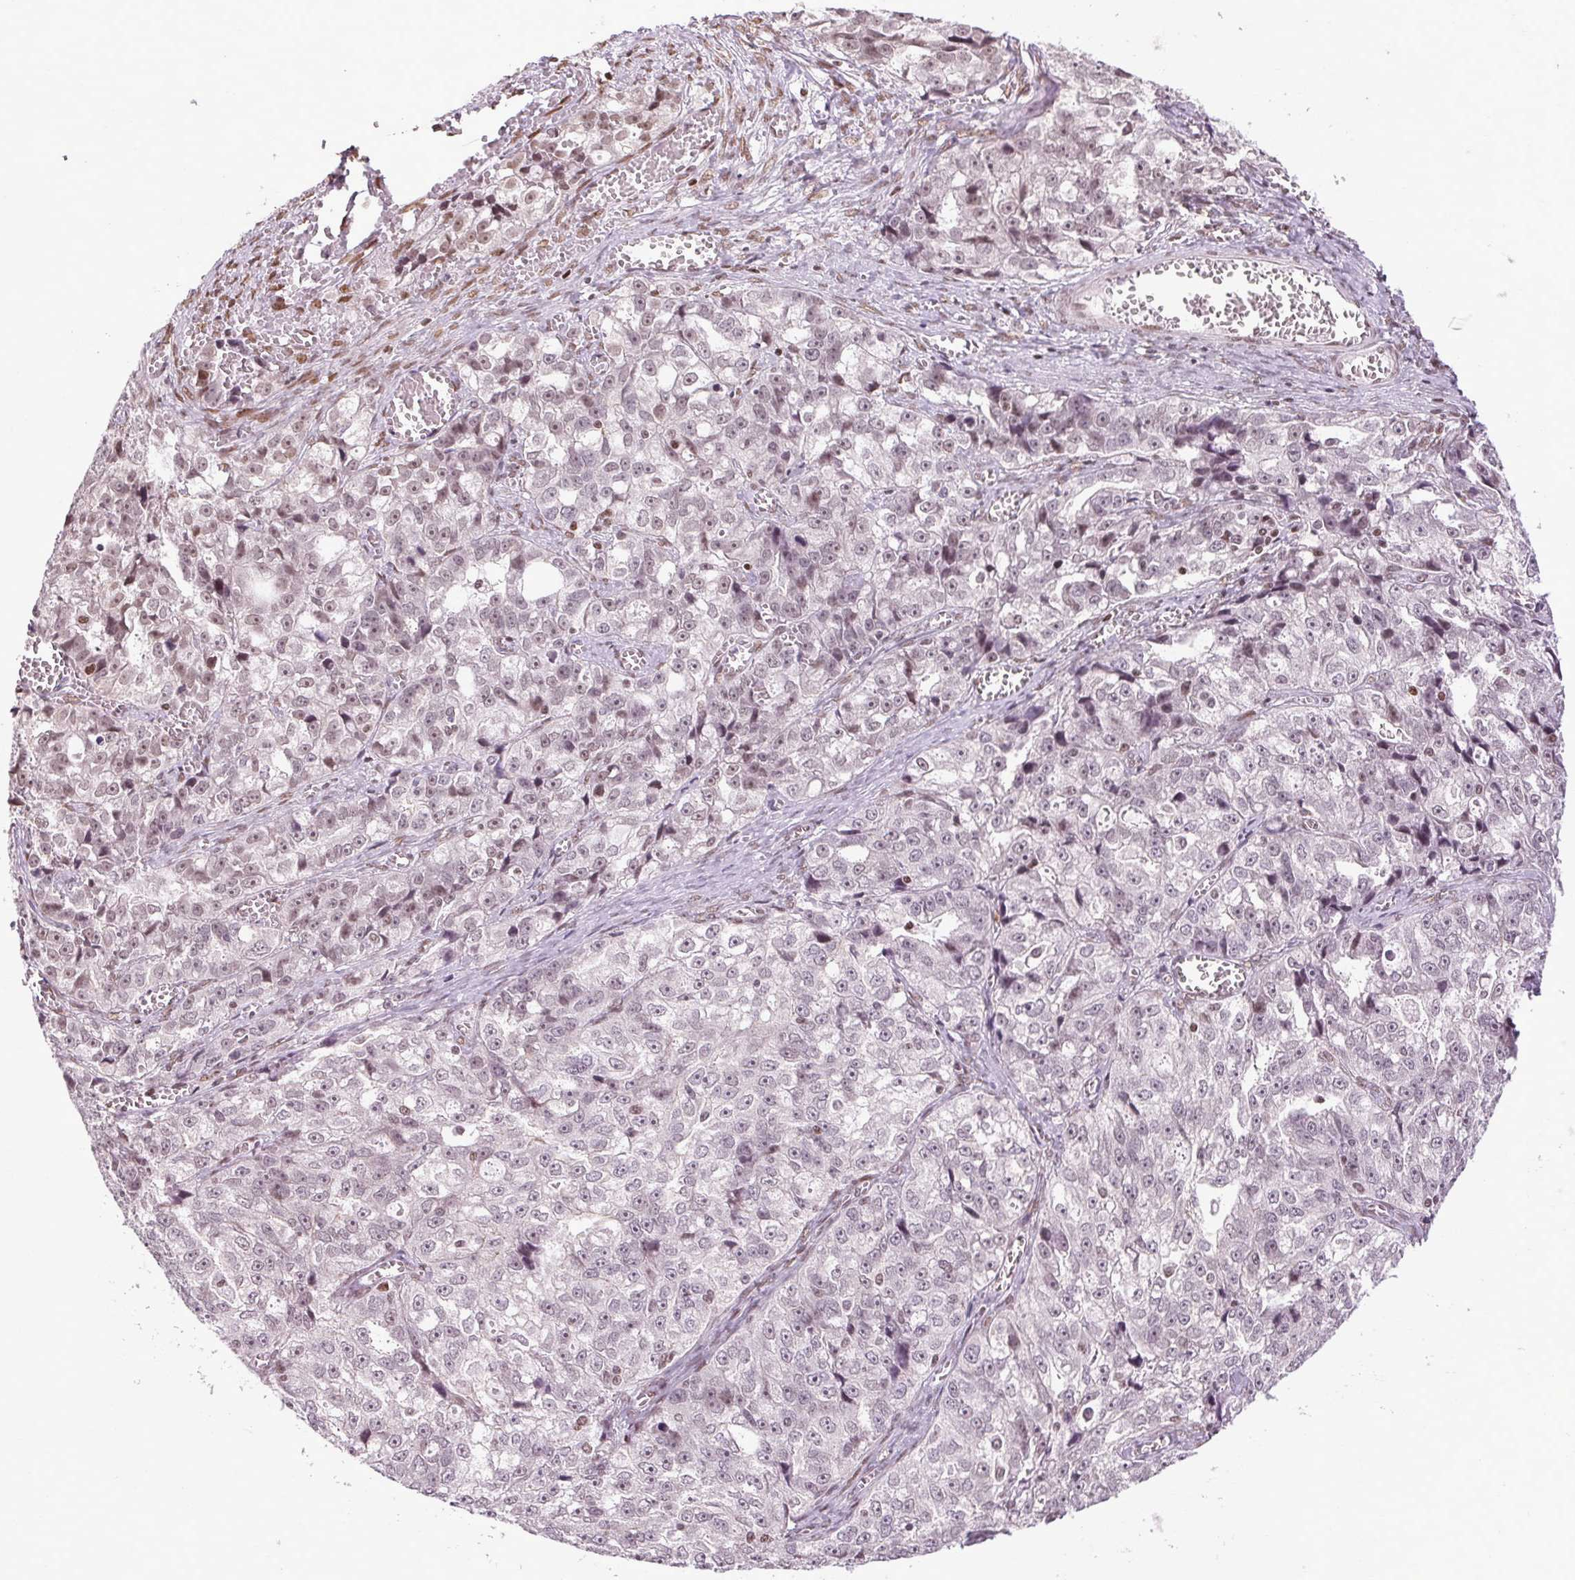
{"staining": {"intensity": "weak", "quantity": "<25%", "location": "nuclear"}, "tissue": "endometrial cancer", "cell_type": "Tumor cells", "image_type": "cancer", "snomed": [{"axis": "morphology", "description": "Adenocarcinoma, NOS"}, {"axis": "topography", "description": "Endometrium"}], "caption": "Tumor cells are negative for protein expression in human endometrial adenocarcinoma.", "gene": "XPC", "patient": {"sex": "female", "age": 82}}